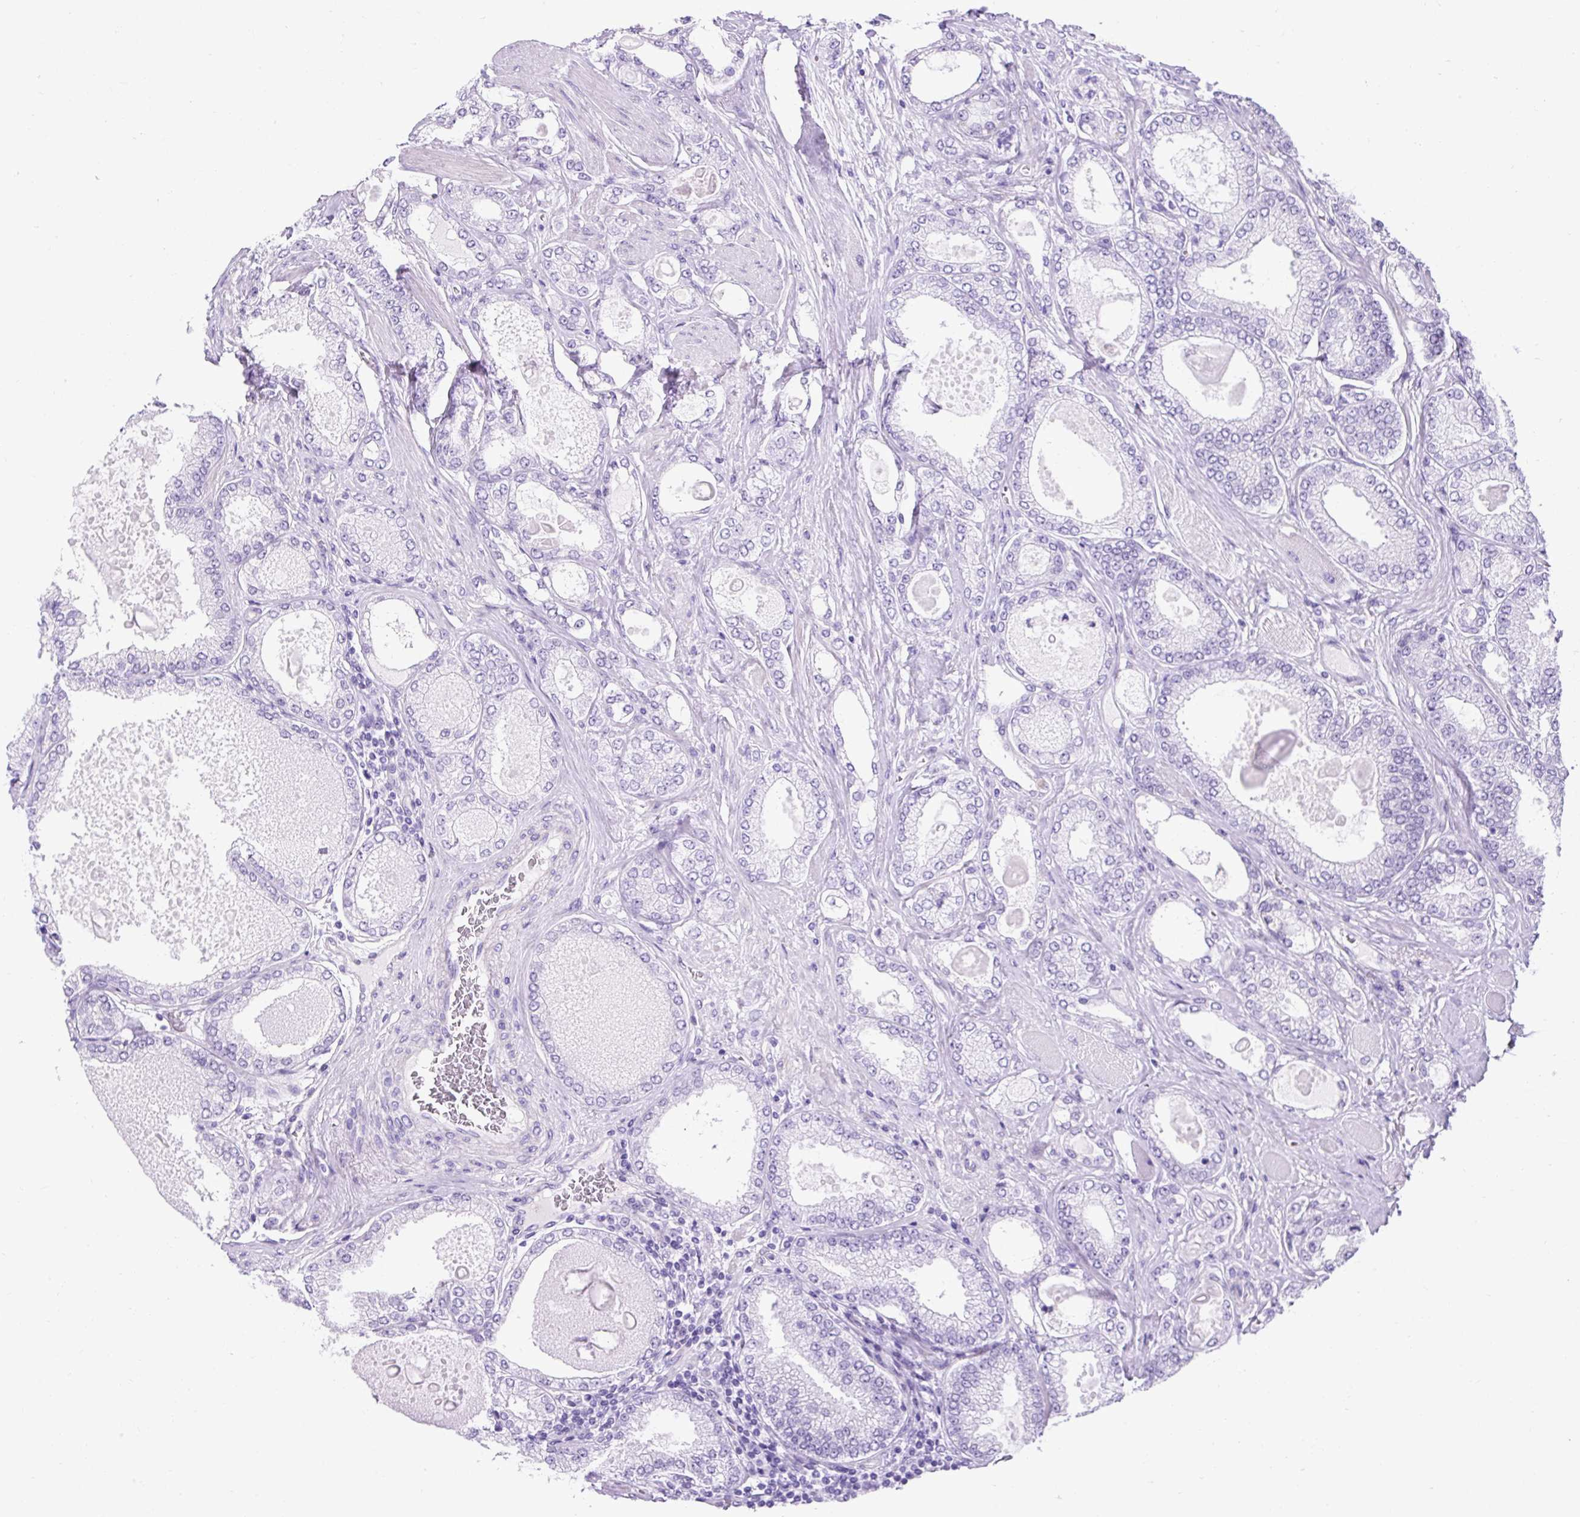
{"staining": {"intensity": "negative", "quantity": "none", "location": "none"}, "tissue": "prostate cancer", "cell_type": "Tumor cells", "image_type": "cancer", "snomed": [{"axis": "morphology", "description": "Adenocarcinoma, High grade"}, {"axis": "topography", "description": "Prostate"}], "caption": "High magnification brightfield microscopy of prostate high-grade adenocarcinoma stained with DAB (brown) and counterstained with hematoxylin (blue): tumor cells show no significant positivity.", "gene": "KRT12", "patient": {"sex": "male", "age": 68}}